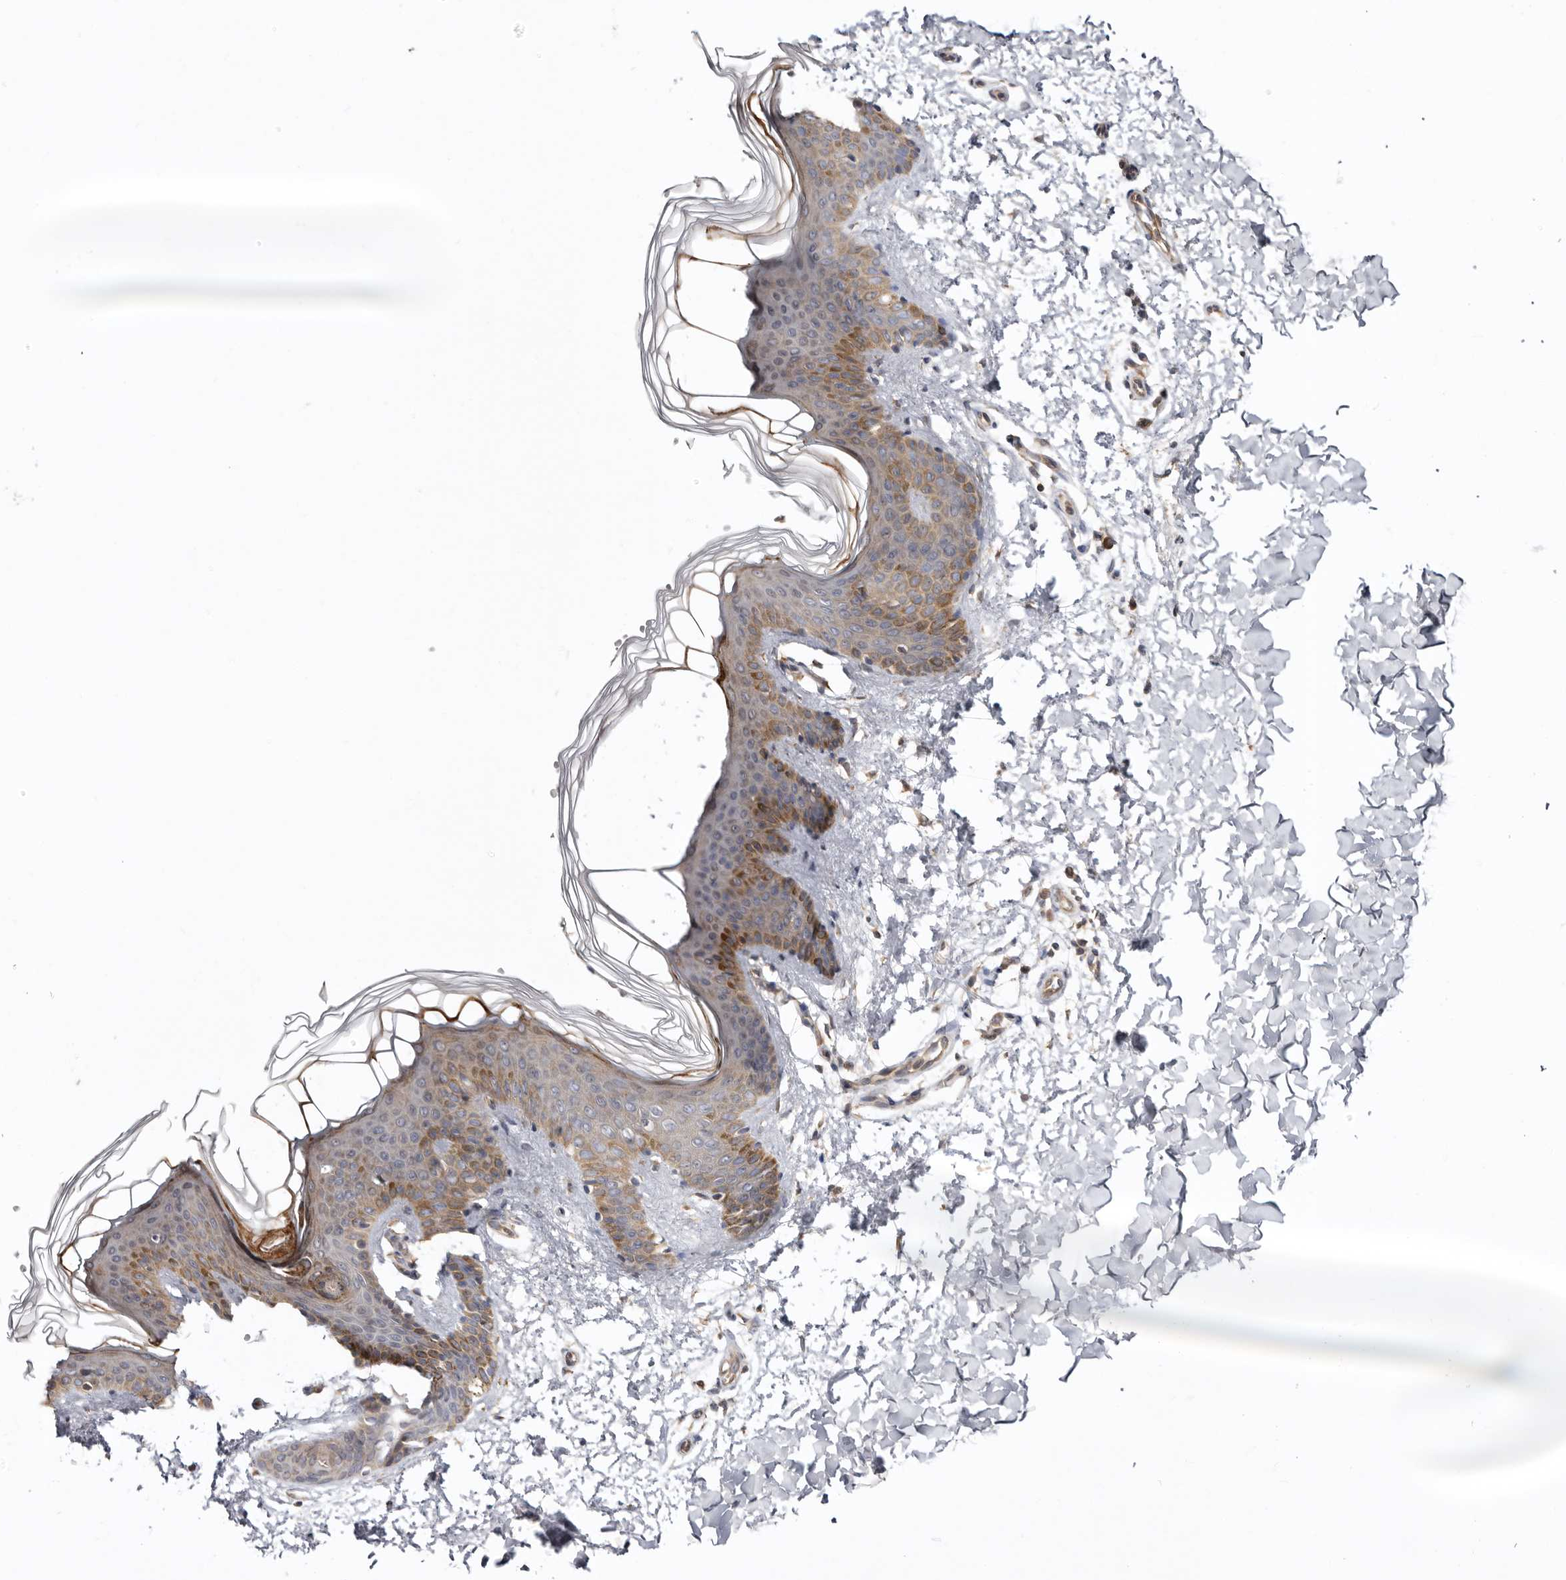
{"staining": {"intensity": "negative", "quantity": "none", "location": "none"}, "tissue": "skin", "cell_type": "Fibroblasts", "image_type": "normal", "snomed": [{"axis": "morphology", "description": "Normal tissue, NOS"}, {"axis": "morphology", "description": "Neoplasm, benign, NOS"}, {"axis": "topography", "description": "Skin"}, {"axis": "topography", "description": "Soft tissue"}], "caption": "Immunohistochemistry (IHC) image of unremarkable skin: skin stained with DAB displays no significant protein expression in fibroblasts.", "gene": "TMUB1", "patient": {"sex": "male", "age": 26}}